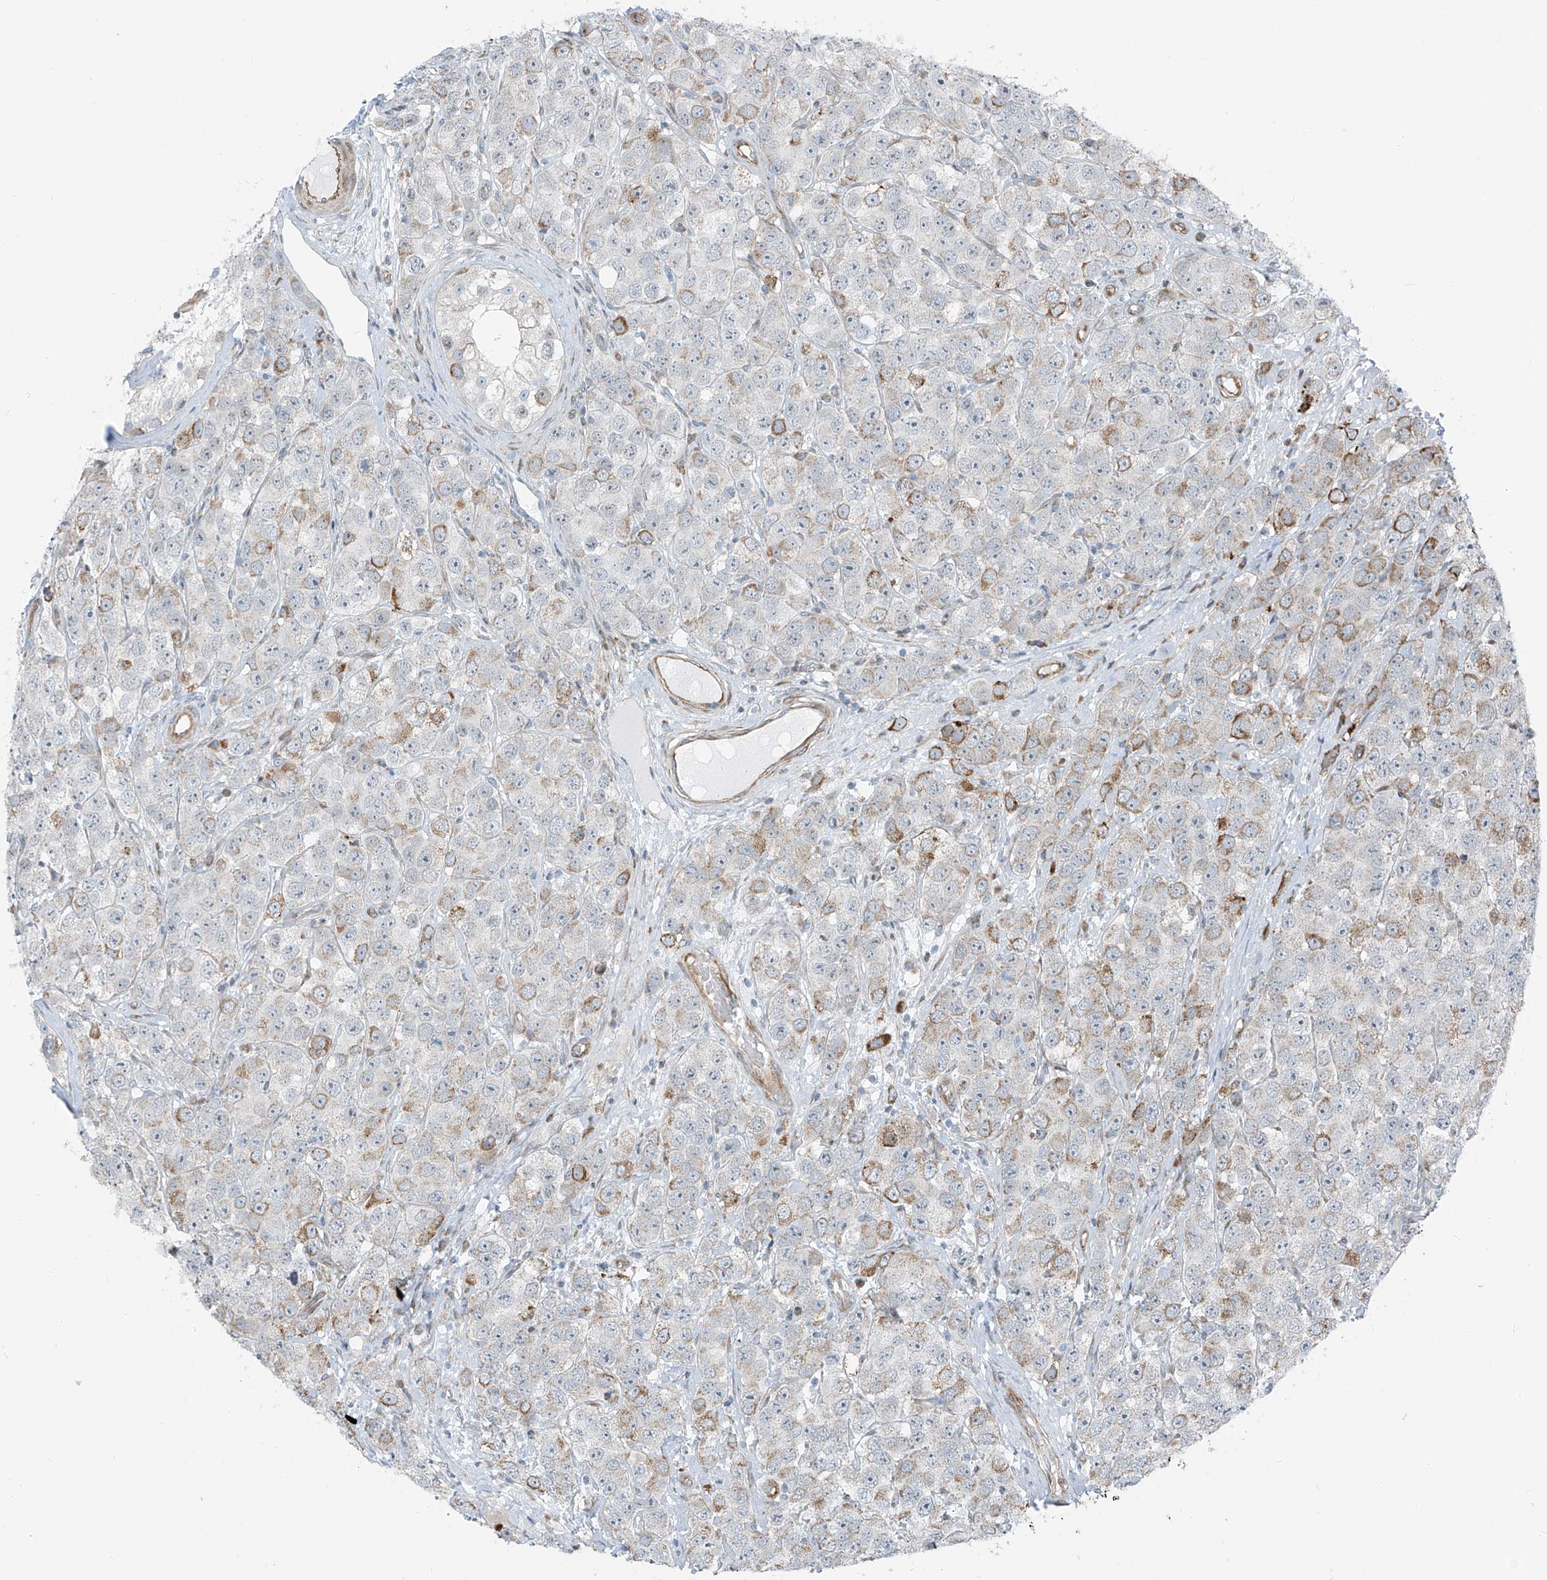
{"staining": {"intensity": "moderate", "quantity": "<25%", "location": "cytoplasmic/membranous"}, "tissue": "testis cancer", "cell_type": "Tumor cells", "image_type": "cancer", "snomed": [{"axis": "morphology", "description": "Seminoma, NOS"}, {"axis": "topography", "description": "Testis"}], "caption": "A histopathology image of testis seminoma stained for a protein exhibits moderate cytoplasmic/membranous brown staining in tumor cells.", "gene": "HIC2", "patient": {"sex": "male", "age": 28}}